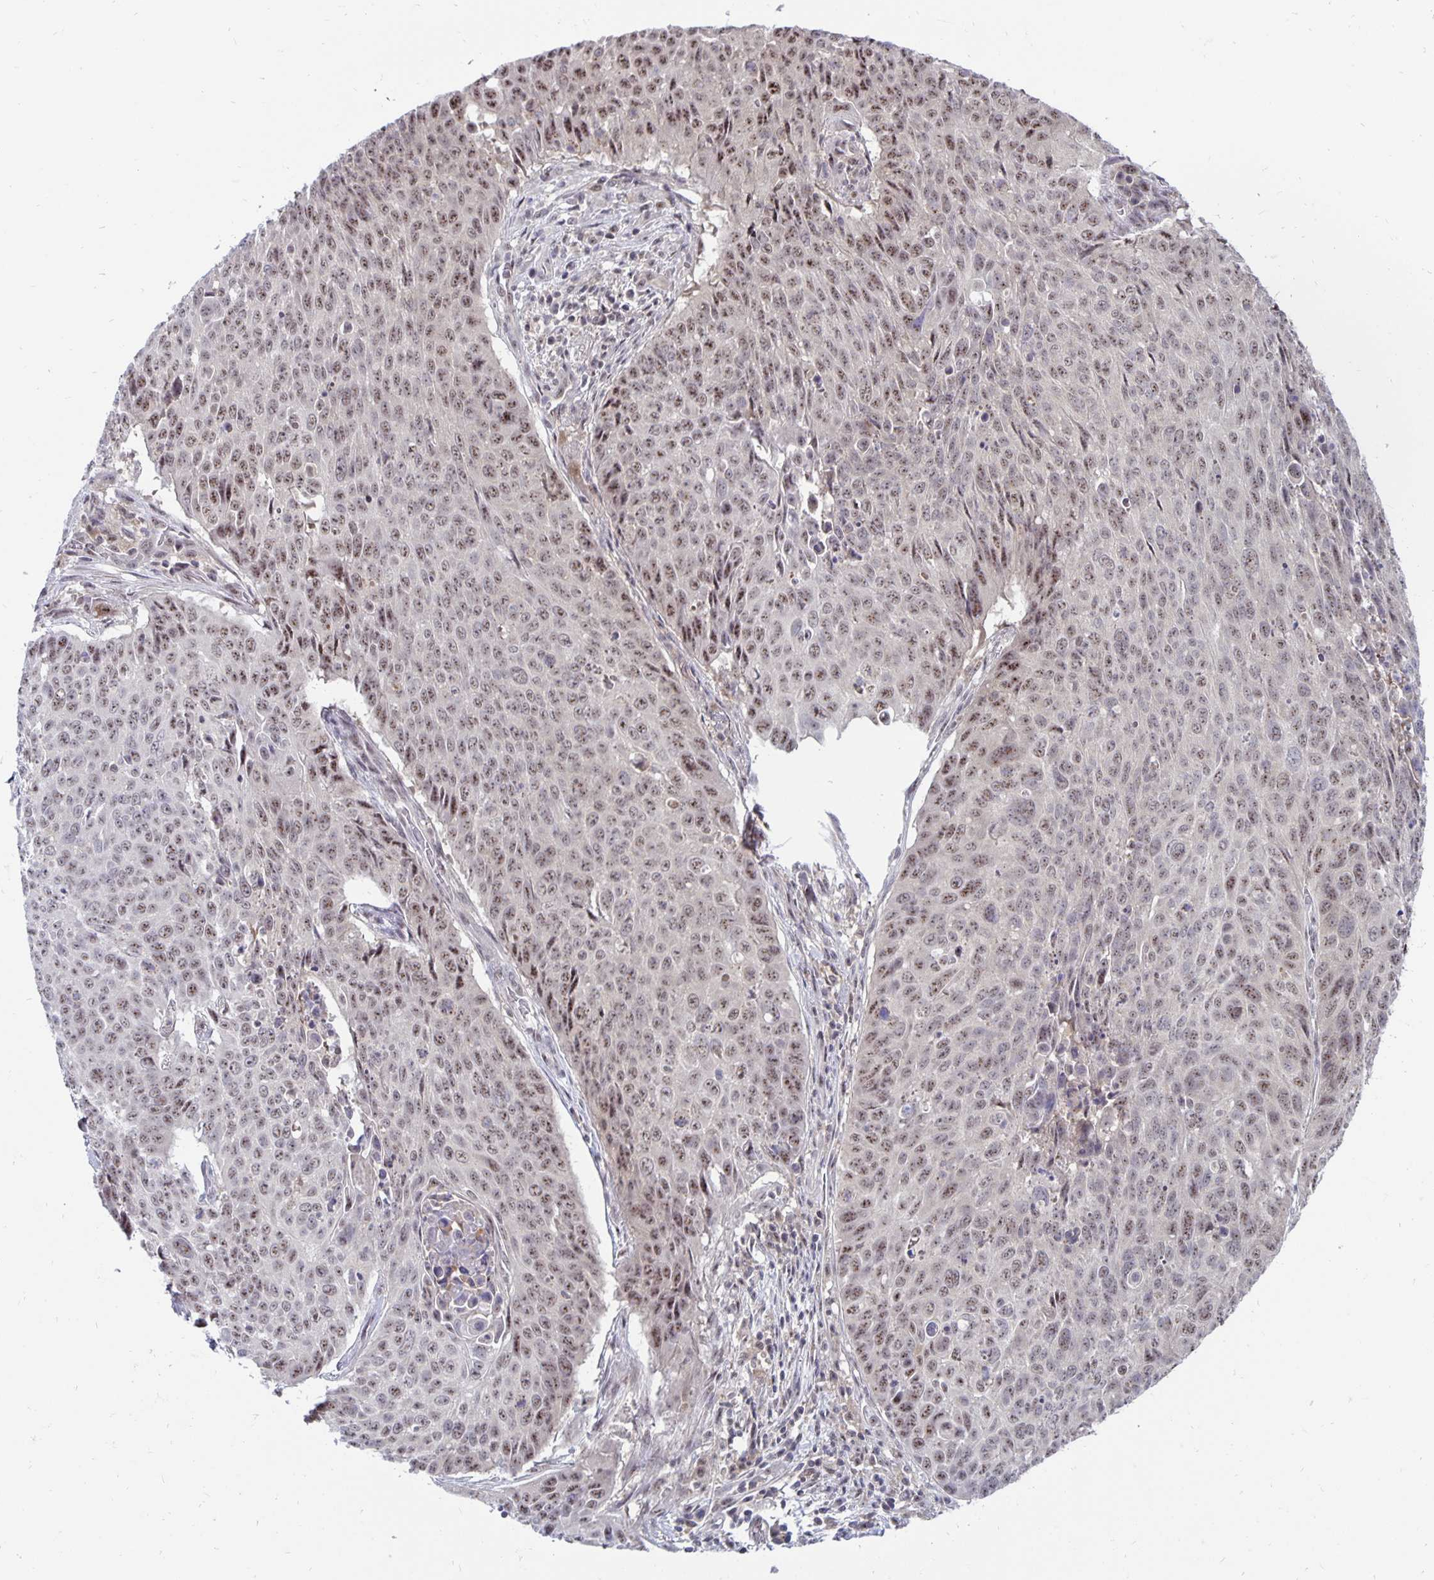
{"staining": {"intensity": "weak", "quantity": ">75%", "location": "nuclear"}, "tissue": "lung cancer", "cell_type": "Tumor cells", "image_type": "cancer", "snomed": [{"axis": "morphology", "description": "Normal tissue, NOS"}, {"axis": "morphology", "description": "Squamous cell carcinoma, NOS"}, {"axis": "topography", "description": "Bronchus"}, {"axis": "topography", "description": "Lung"}], "caption": "A micrograph of human lung cancer (squamous cell carcinoma) stained for a protein reveals weak nuclear brown staining in tumor cells.", "gene": "EXOC6B", "patient": {"sex": "male", "age": 64}}